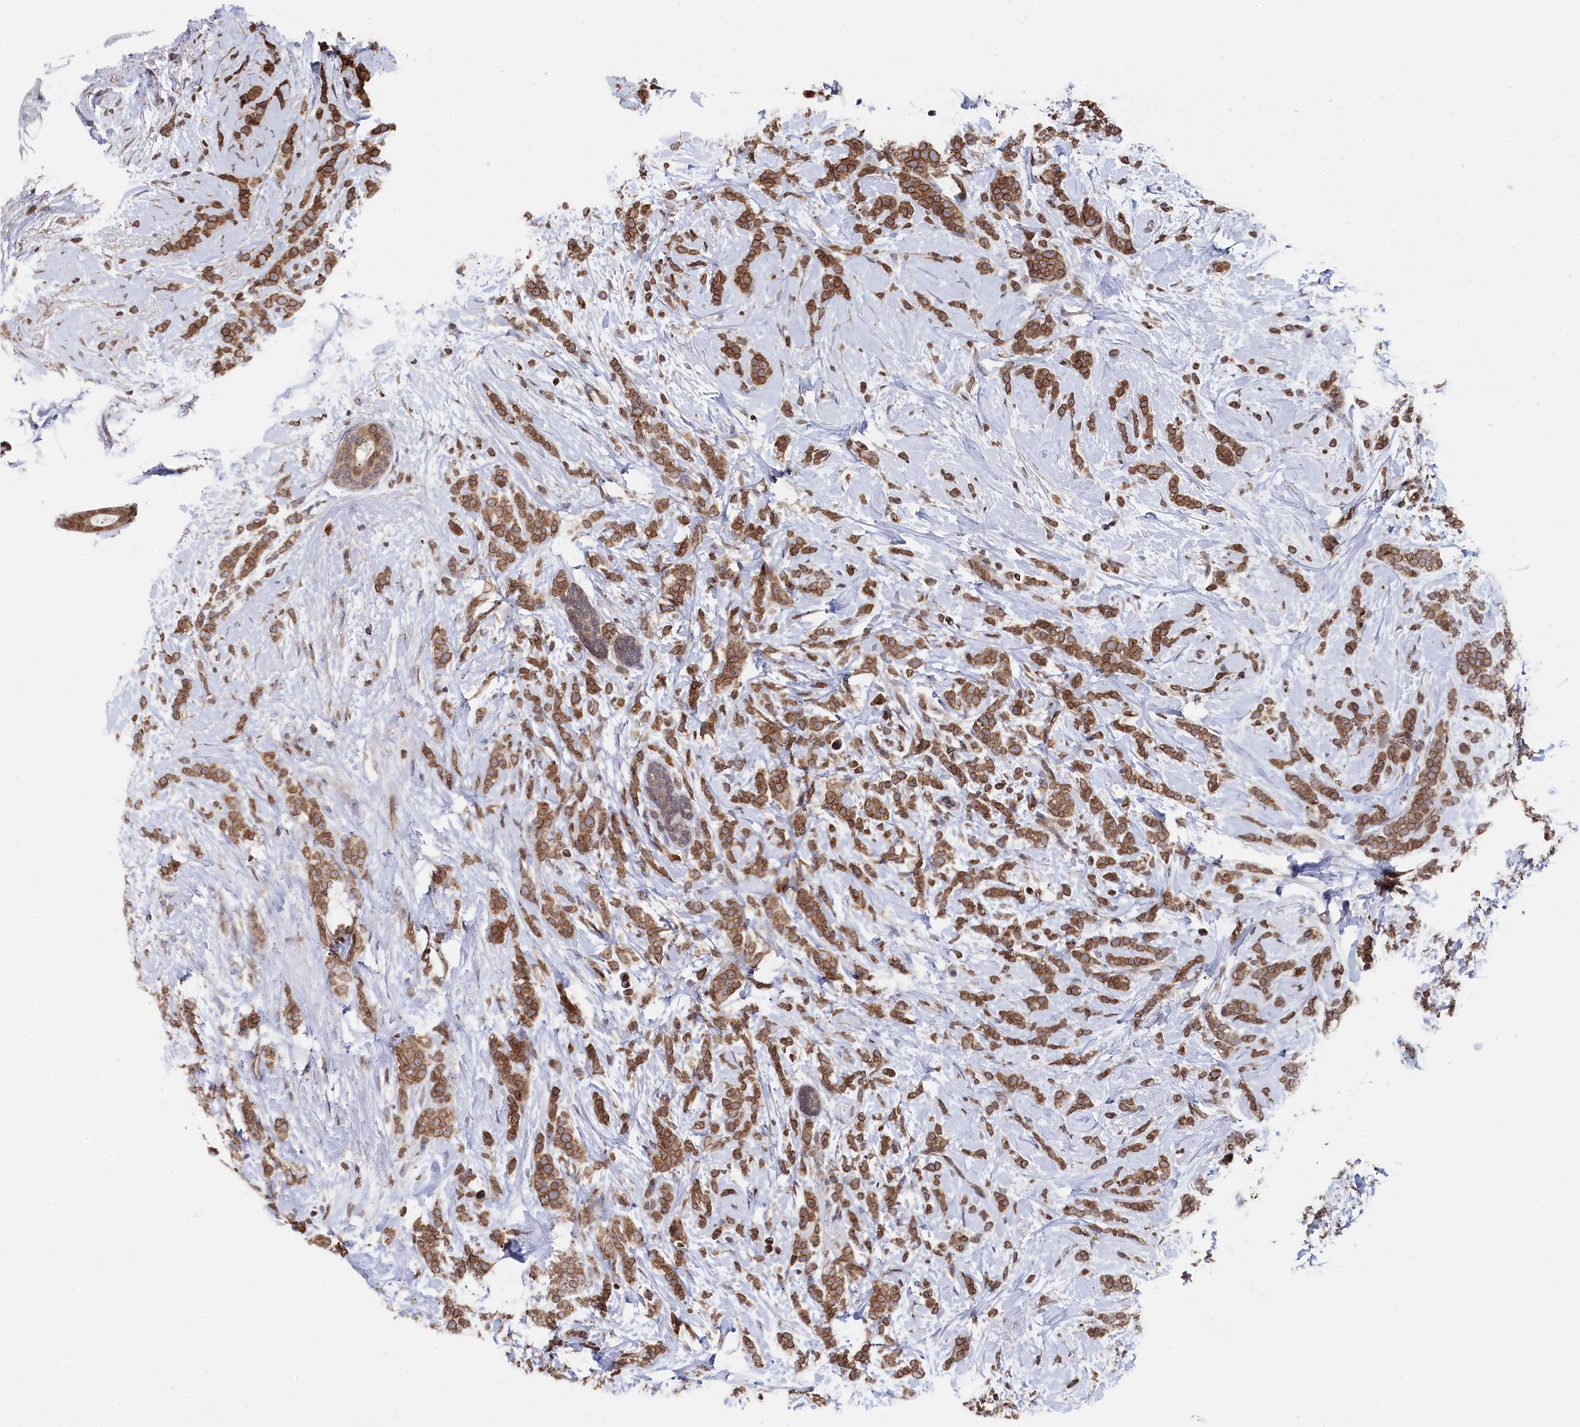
{"staining": {"intensity": "moderate", "quantity": ">75%", "location": "cytoplasmic/membranous,nuclear"}, "tissue": "breast cancer", "cell_type": "Tumor cells", "image_type": "cancer", "snomed": [{"axis": "morphology", "description": "Lobular carcinoma"}, {"axis": "topography", "description": "Breast"}], "caption": "Immunohistochemical staining of breast cancer shows medium levels of moderate cytoplasmic/membranous and nuclear protein expression in about >75% of tumor cells.", "gene": "ANKEF1", "patient": {"sex": "female", "age": 58}}